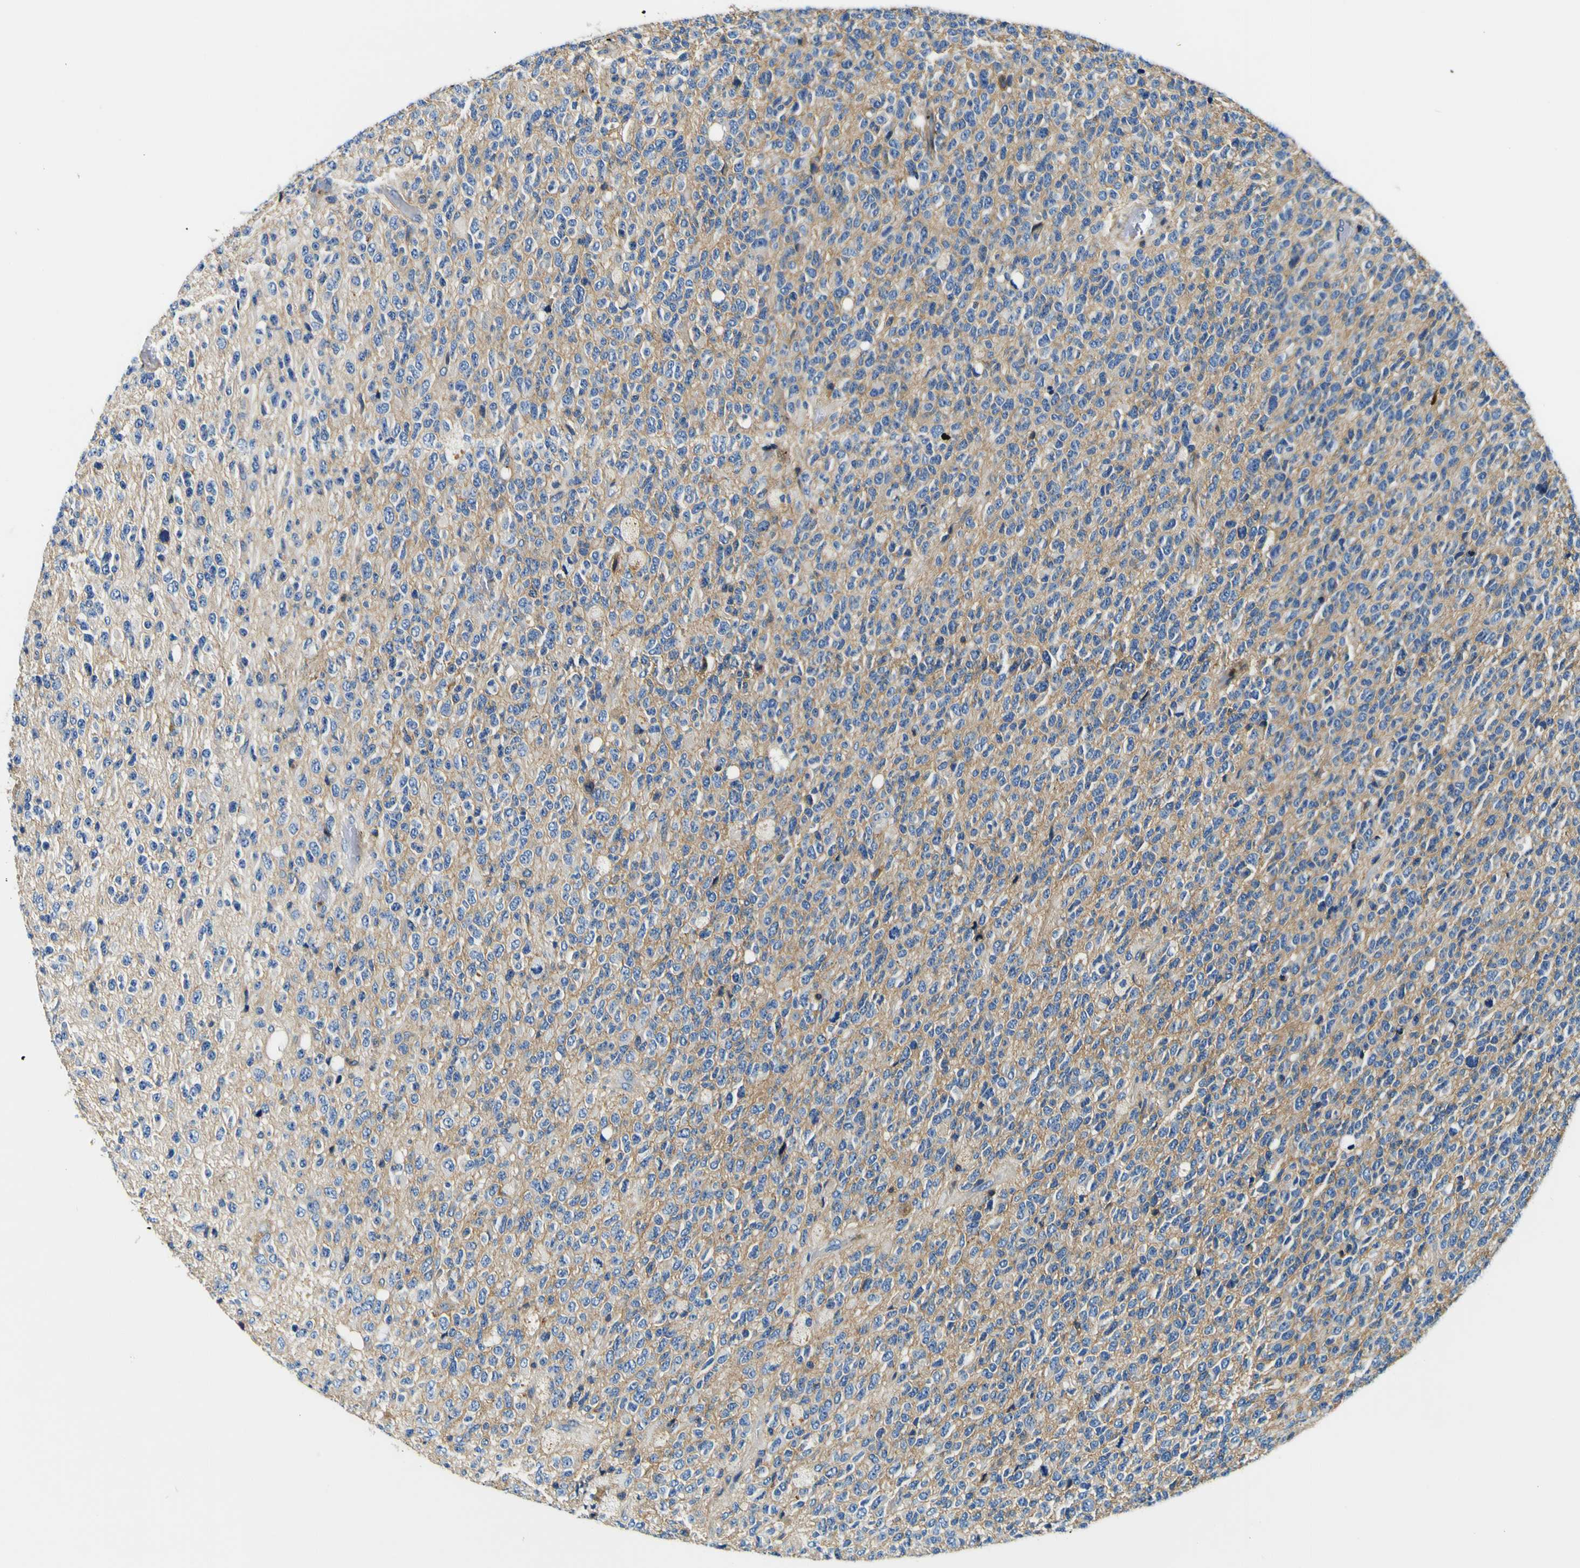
{"staining": {"intensity": "negative", "quantity": "none", "location": "none"}, "tissue": "glioma", "cell_type": "Tumor cells", "image_type": "cancer", "snomed": [{"axis": "morphology", "description": "Glioma, malignant, High grade"}, {"axis": "topography", "description": "pancreas cauda"}], "caption": "A micrograph of malignant glioma (high-grade) stained for a protein shows no brown staining in tumor cells.", "gene": "CLSTN1", "patient": {"sex": "male", "age": 60}}